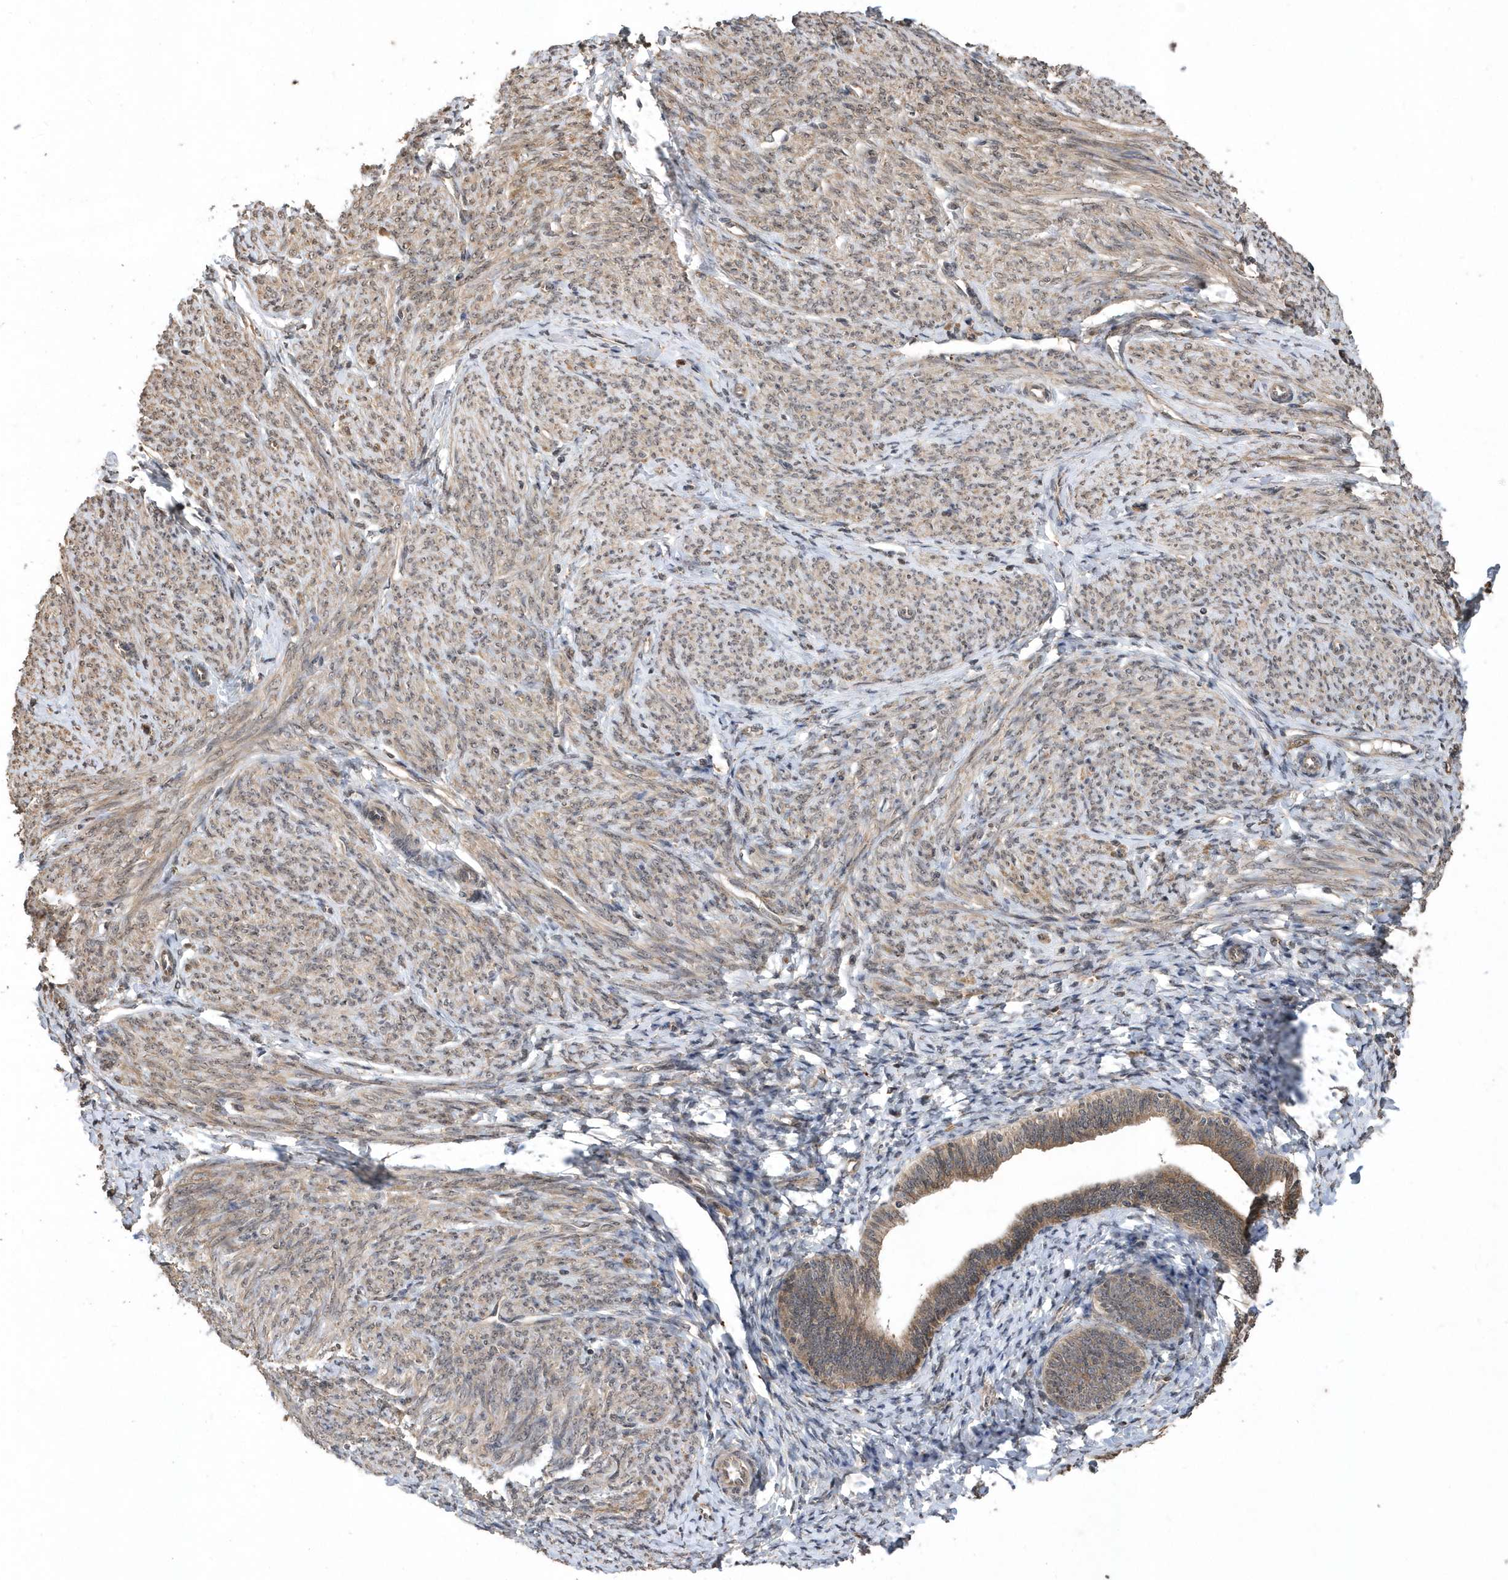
{"staining": {"intensity": "moderate", "quantity": "25%-75%", "location": "cytoplasmic/membranous"}, "tissue": "endometrium", "cell_type": "Cells in endometrial stroma", "image_type": "normal", "snomed": [{"axis": "morphology", "description": "Normal tissue, NOS"}, {"axis": "topography", "description": "Endometrium"}], "caption": "Protein staining of benign endometrium displays moderate cytoplasmic/membranous positivity in approximately 25%-75% of cells in endometrial stroma. (DAB (3,3'-diaminobenzidine) IHC with brightfield microscopy, high magnification).", "gene": "WASHC5", "patient": {"sex": "female", "age": 72}}